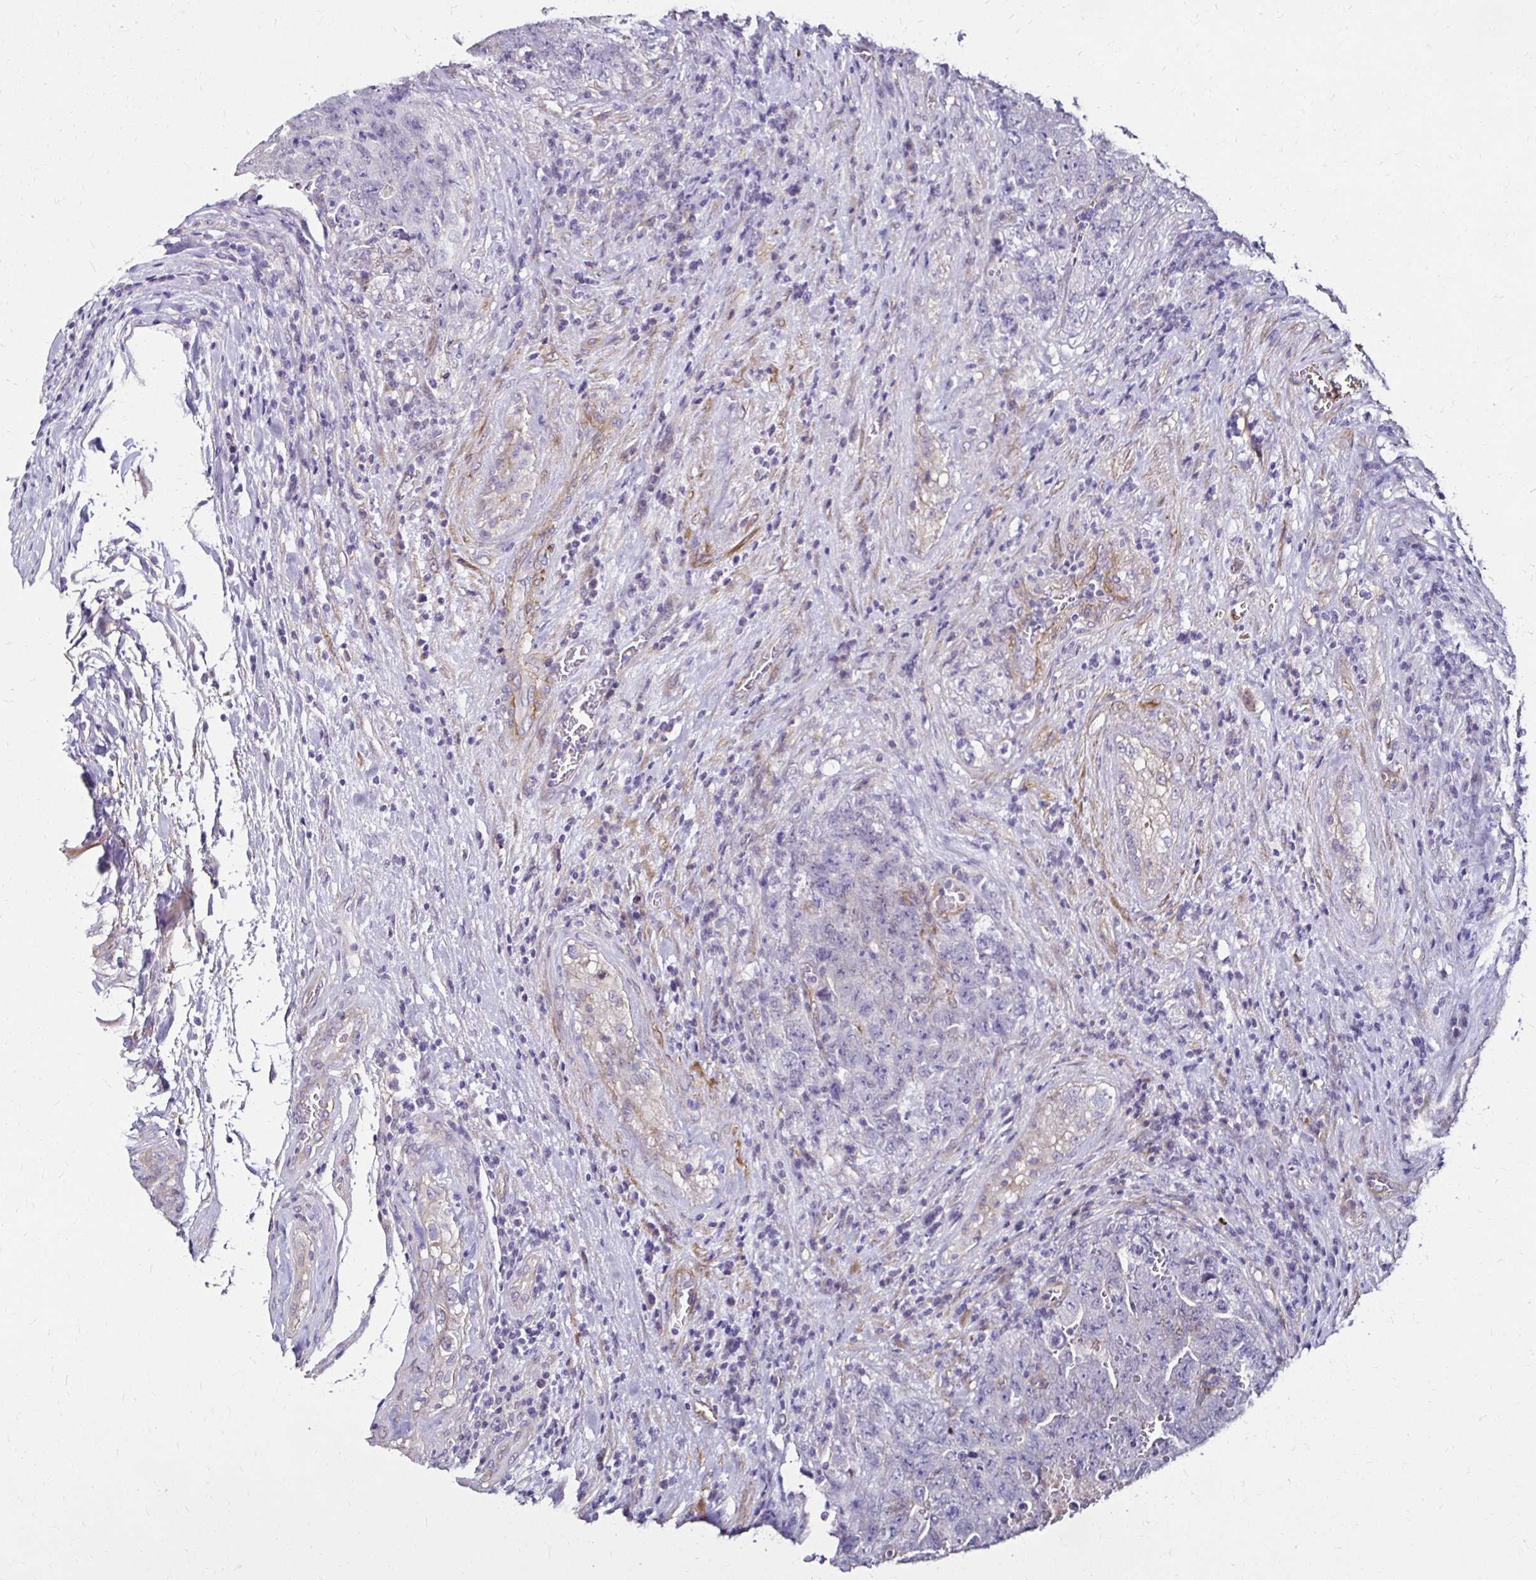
{"staining": {"intensity": "negative", "quantity": "none", "location": "none"}, "tissue": "testis cancer", "cell_type": "Tumor cells", "image_type": "cancer", "snomed": [{"axis": "morphology", "description": "Carcinoma, Embryonal, NOS"}, {"axis": "topography", "description": "Testis"}], "caption": "IHC histopathology image of testis cancer stained for a protein (brown), which exhibits no positivity in tumor cells.", "gene": "ITGB1", "patient": {"sex": "male", "age": 28}}